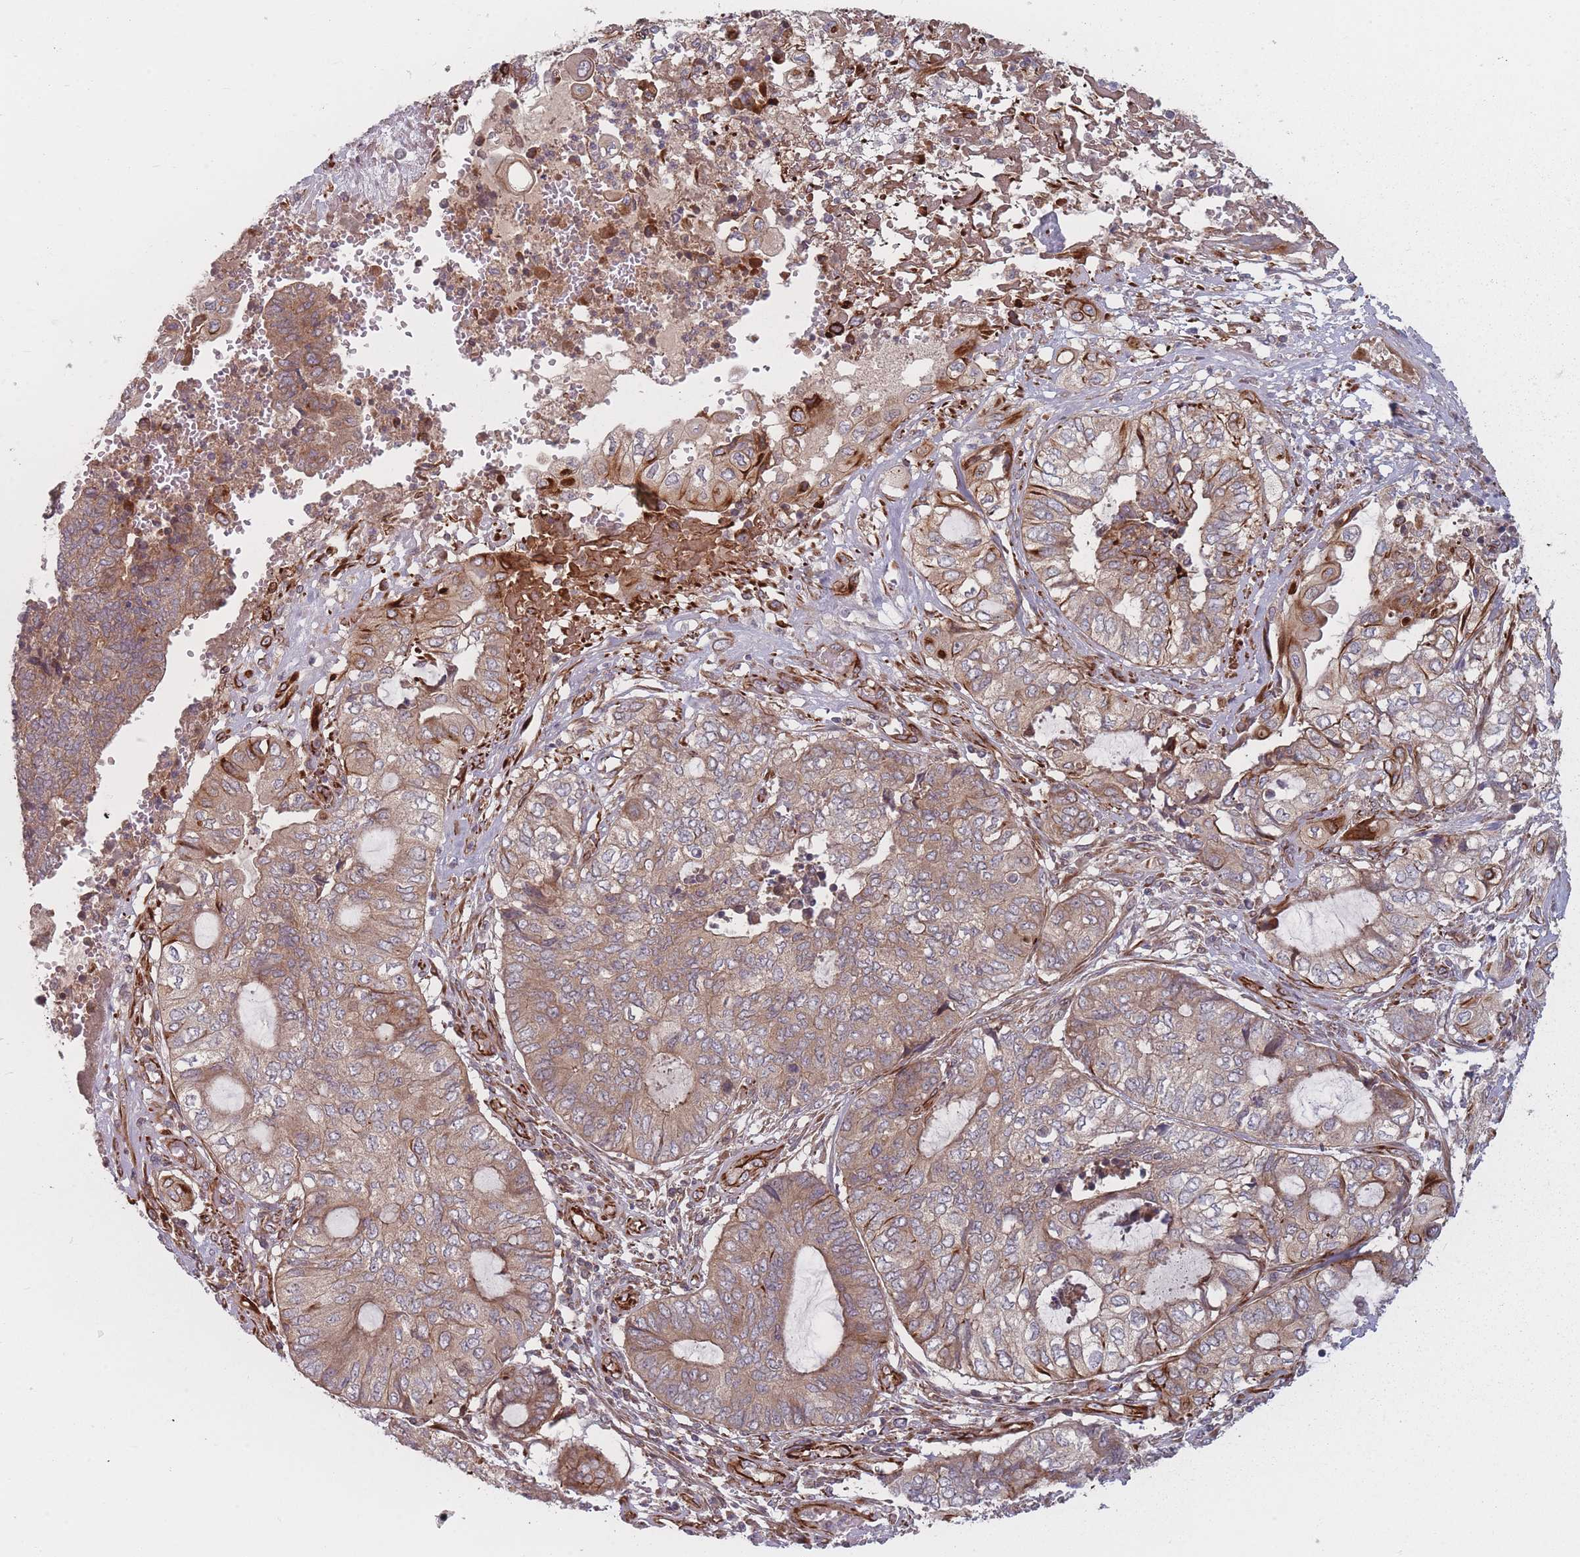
{"staining": {"intensity": "weak", "quantity": ">75%", "location": "cytoplasmic/membranous"}, "tissue": "endometrial cancer", "cell_type": "Tumor cells", "image_type": "cancer", "snomed": [{"axis": "morphology", "description": "Adenocarcinoma, NOS"}, {"axis": "topography", "description": "Uterus"}, {"axis": "topography", "description": "Endometrium"}], "caption": "Immunohistochemistry of endometrial cancer displays low levels of weak cytoplasmic/membranous positivity in approximately >75% of tumor cells. (DAB IHC, brown staining for protein, blue staining for nuclei).", "gene": "EEF1AKMT2", "patient": {"sex": "female", "age": 70}}